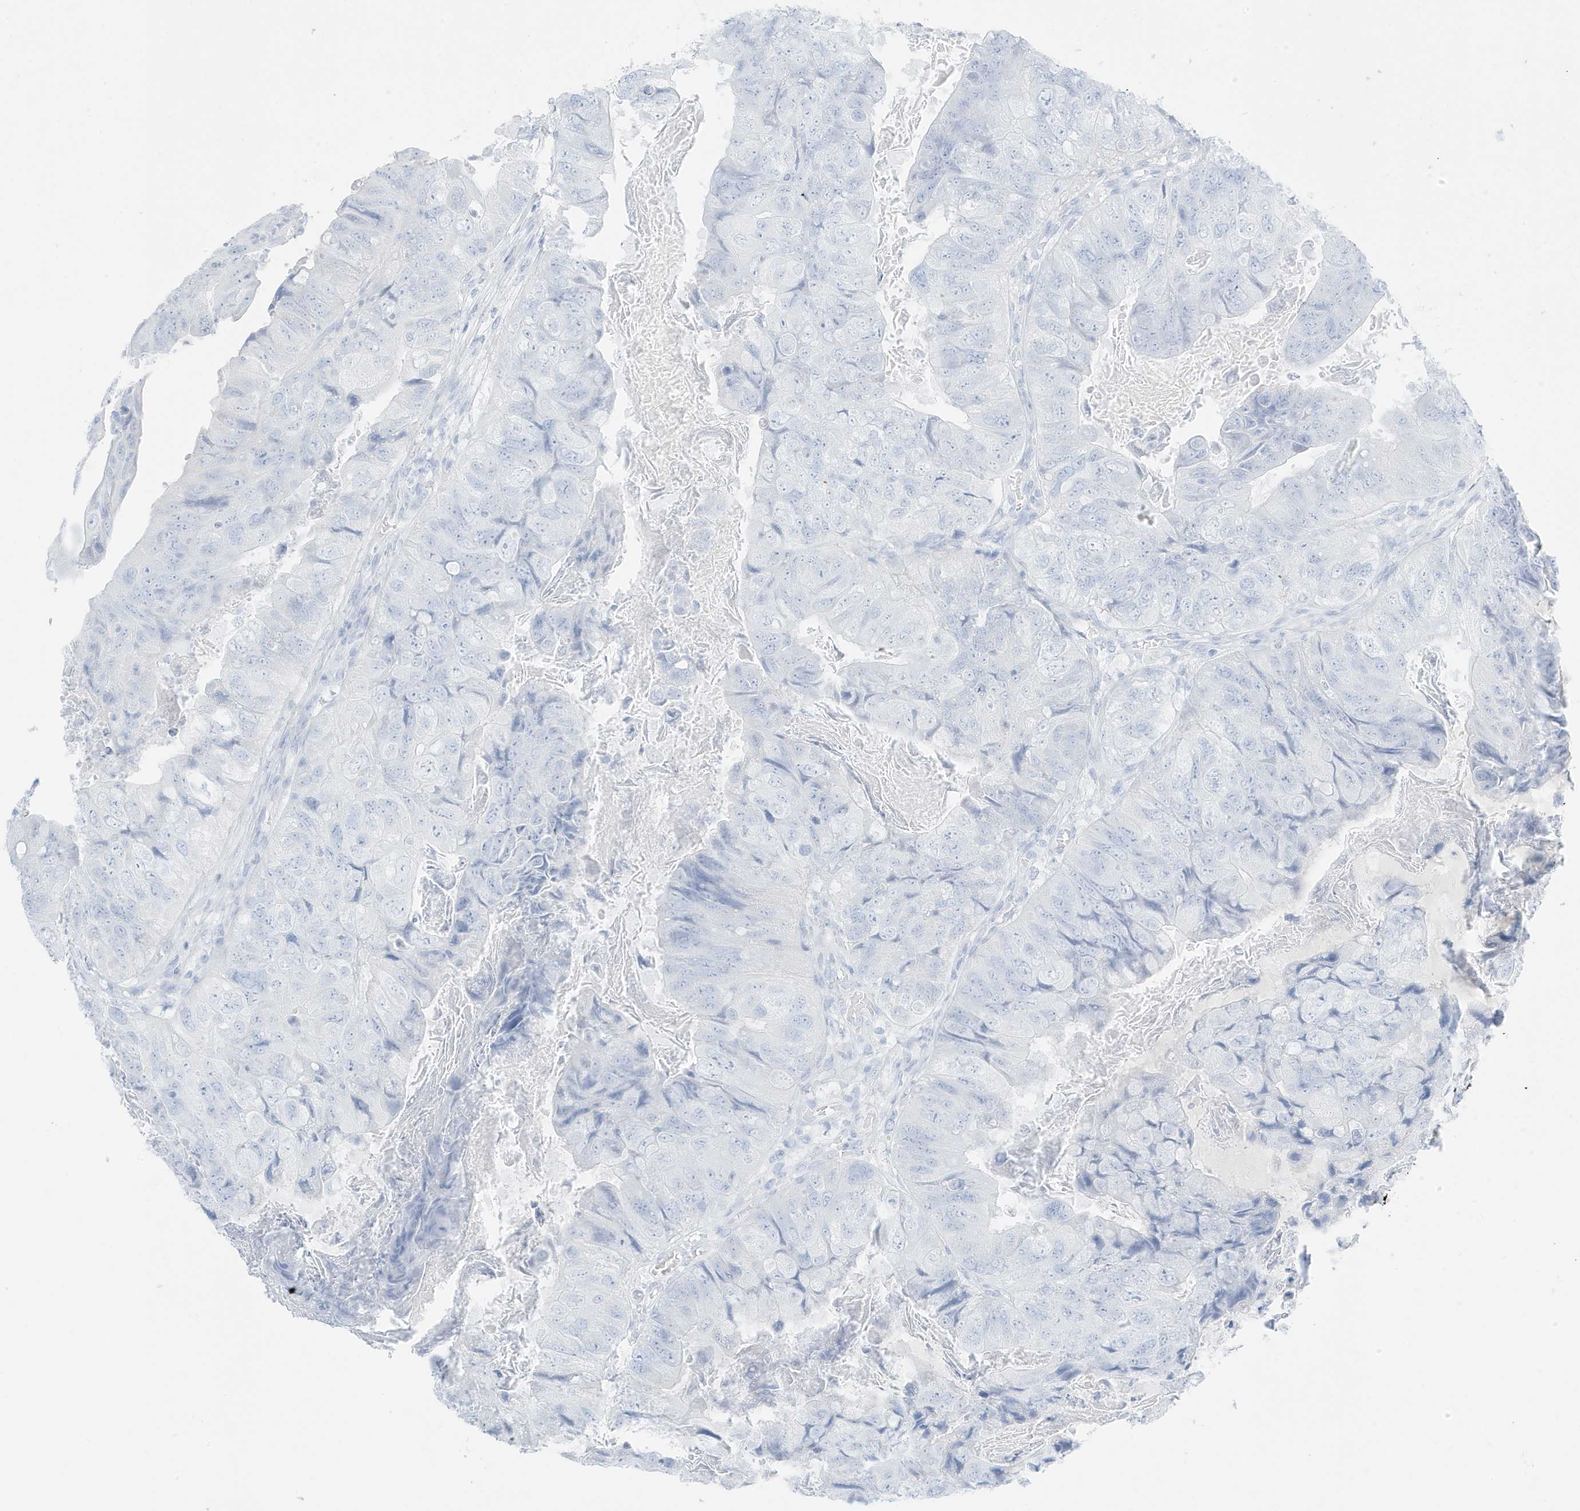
{"staining": {"intensity": "negative", "quantity": "none", "location": "none"}, "tissue": "colorectal cancer", "cell_type": "Tumor cells", "image_type": "cancer", "snomed": [{"axis": "morphology", "description": "Adenocarcinoma, NOS"}, {"axis": "topography", "description": "Rectum"}], "caption": "Tumor cells are negative for protein expression in human adenocarcinoma (colorectal).", "gene": "SLC22A13", "patient": {"sex": "male", "age": 63}}